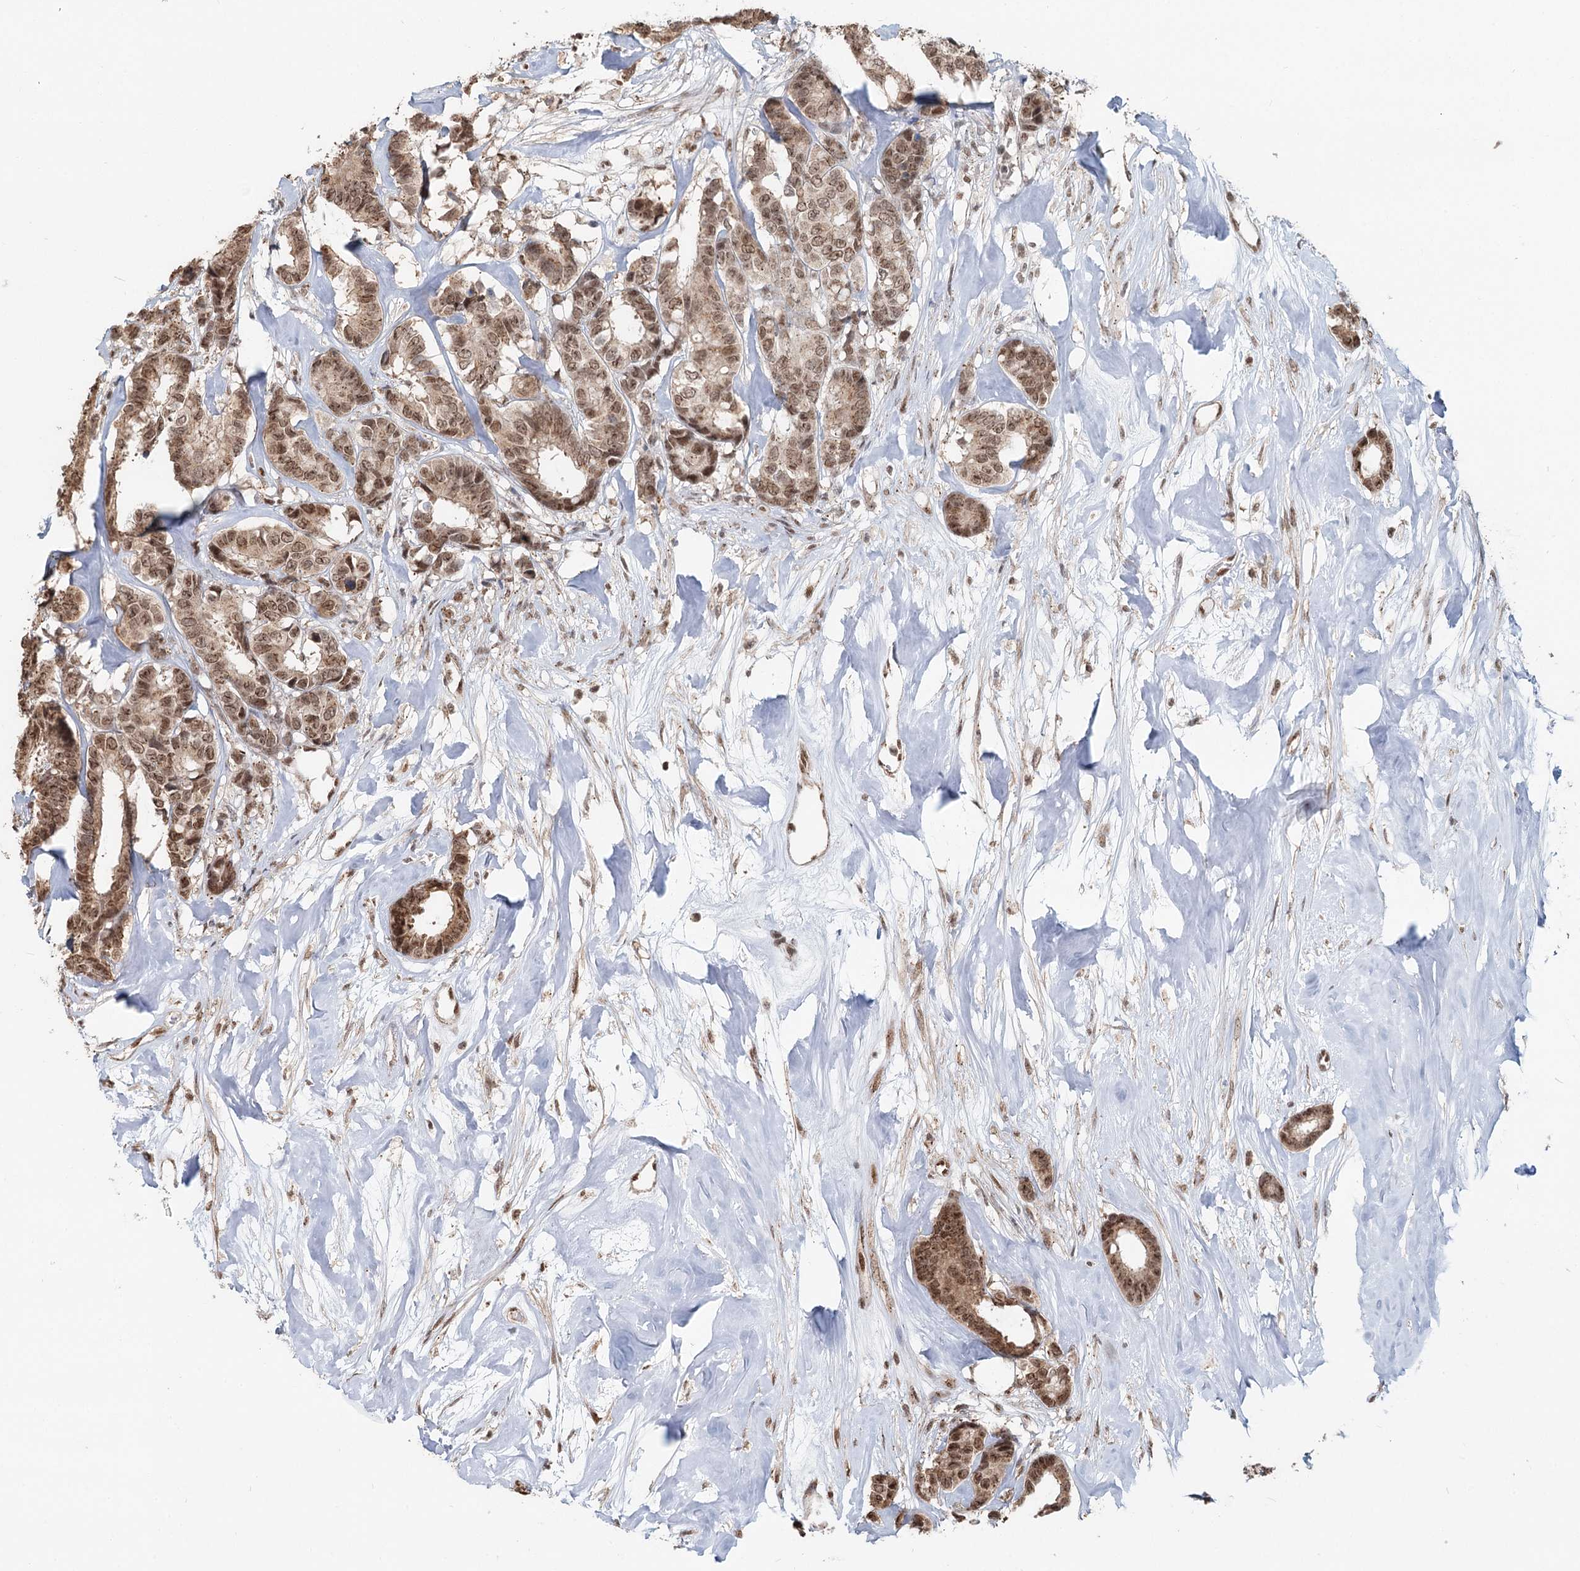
{"staining": {"intensity": "moderate", "quantity": ">75%", "location": "nuclear"}, "tissue": "breast cancer", "cell_type": "Tumor cells", "image_type": "cancer", "snomed": [{"axis": "morphology", "description": "Duct carcinoma"}, {"axis": "topography", "description": "Breast"}], "caption": "Immunohistochemical staining of breast cancer (intraductal carcinoma) displays medium levels of moderate nuclear positivity in approximately >75% of tumor cells.", "gene": "GPALPP1", "patient": {"sex": "female", "age": 87}}